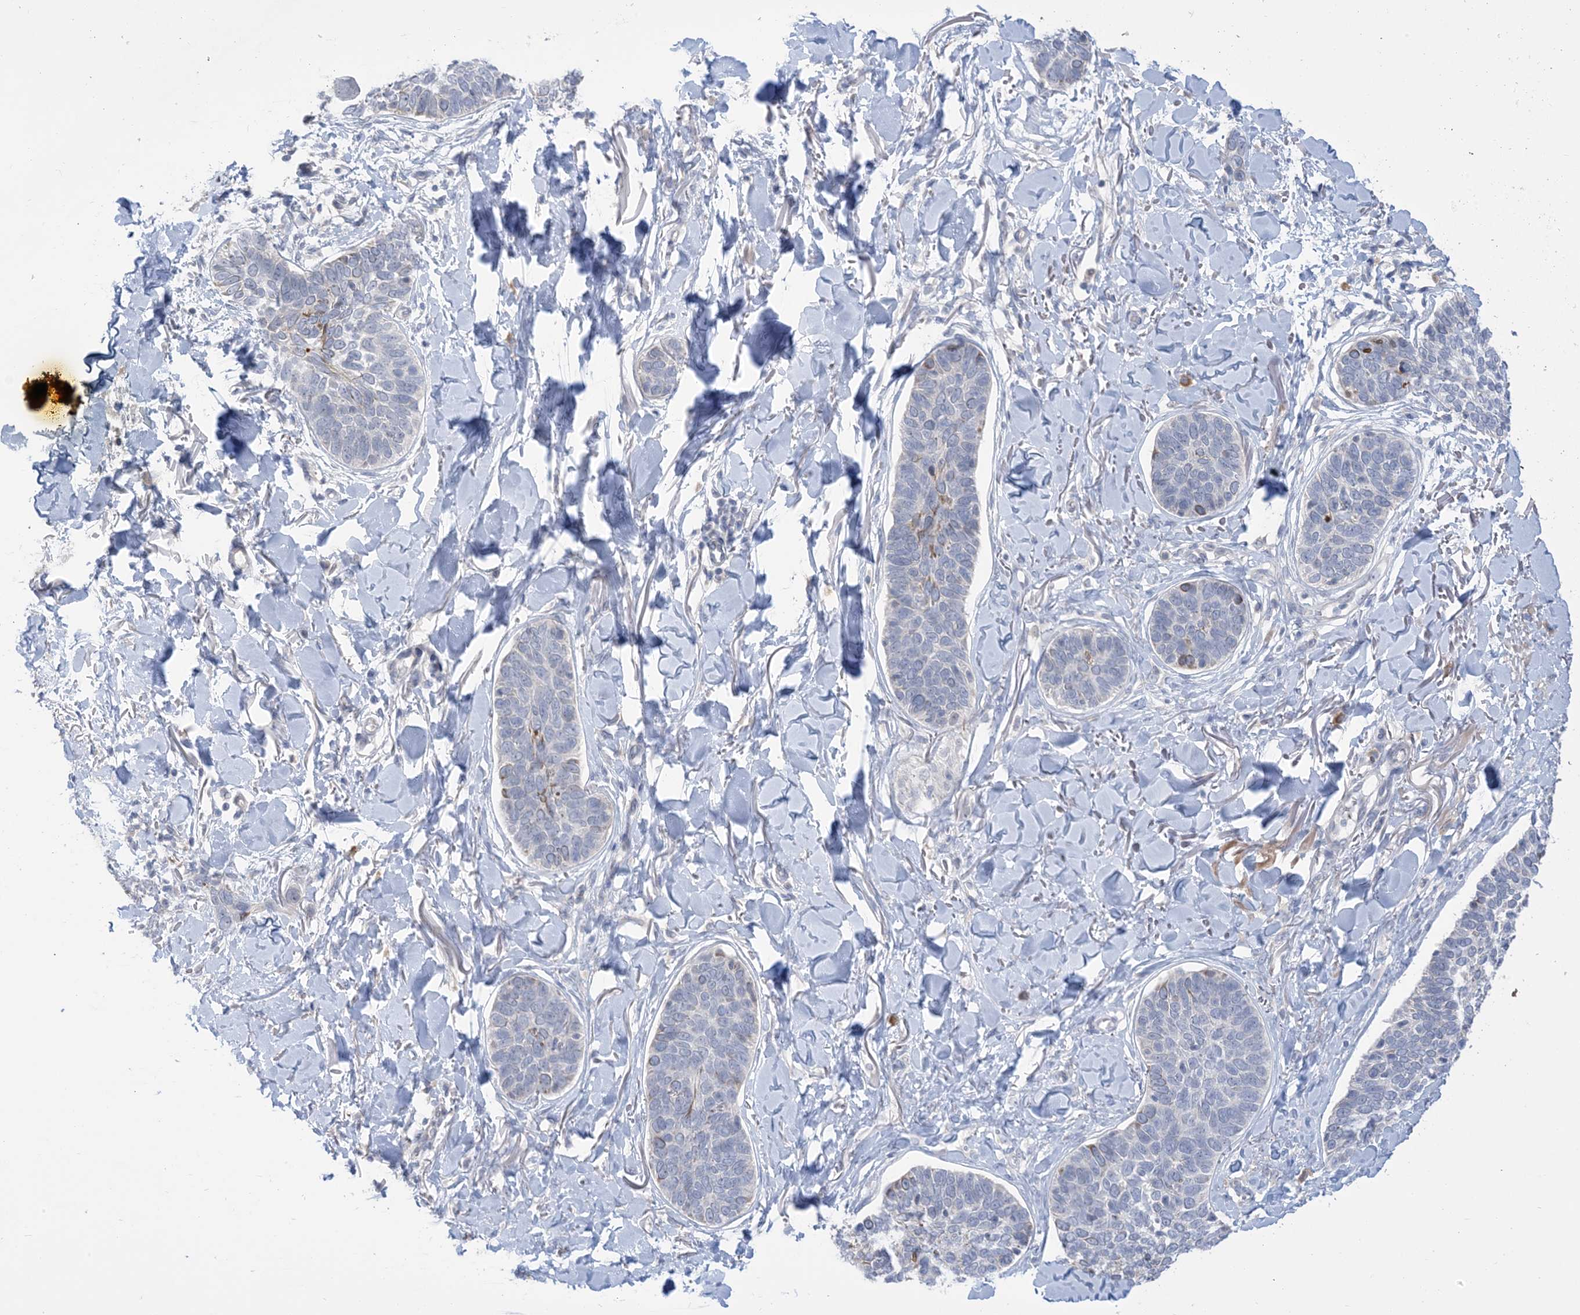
{"staining": {"intensity": "negative", "quantity": "none", "location": "none"}, "tissue": "skin cancer", "cell_type": "Tumor cells", "image_type": "cancer", "snomed": [{"axis": "morphology", "description": "Basal cell carcinoma"}, {"axis": "topography", "description": "Skin"}], "caption": "High power microscopy image of an IHC micrograph of skin basal cell carcinoma, revealing no significant expression in tumor cells.", "gene": "TTYH1", "patient": {"sex": "male", "age": 85}}